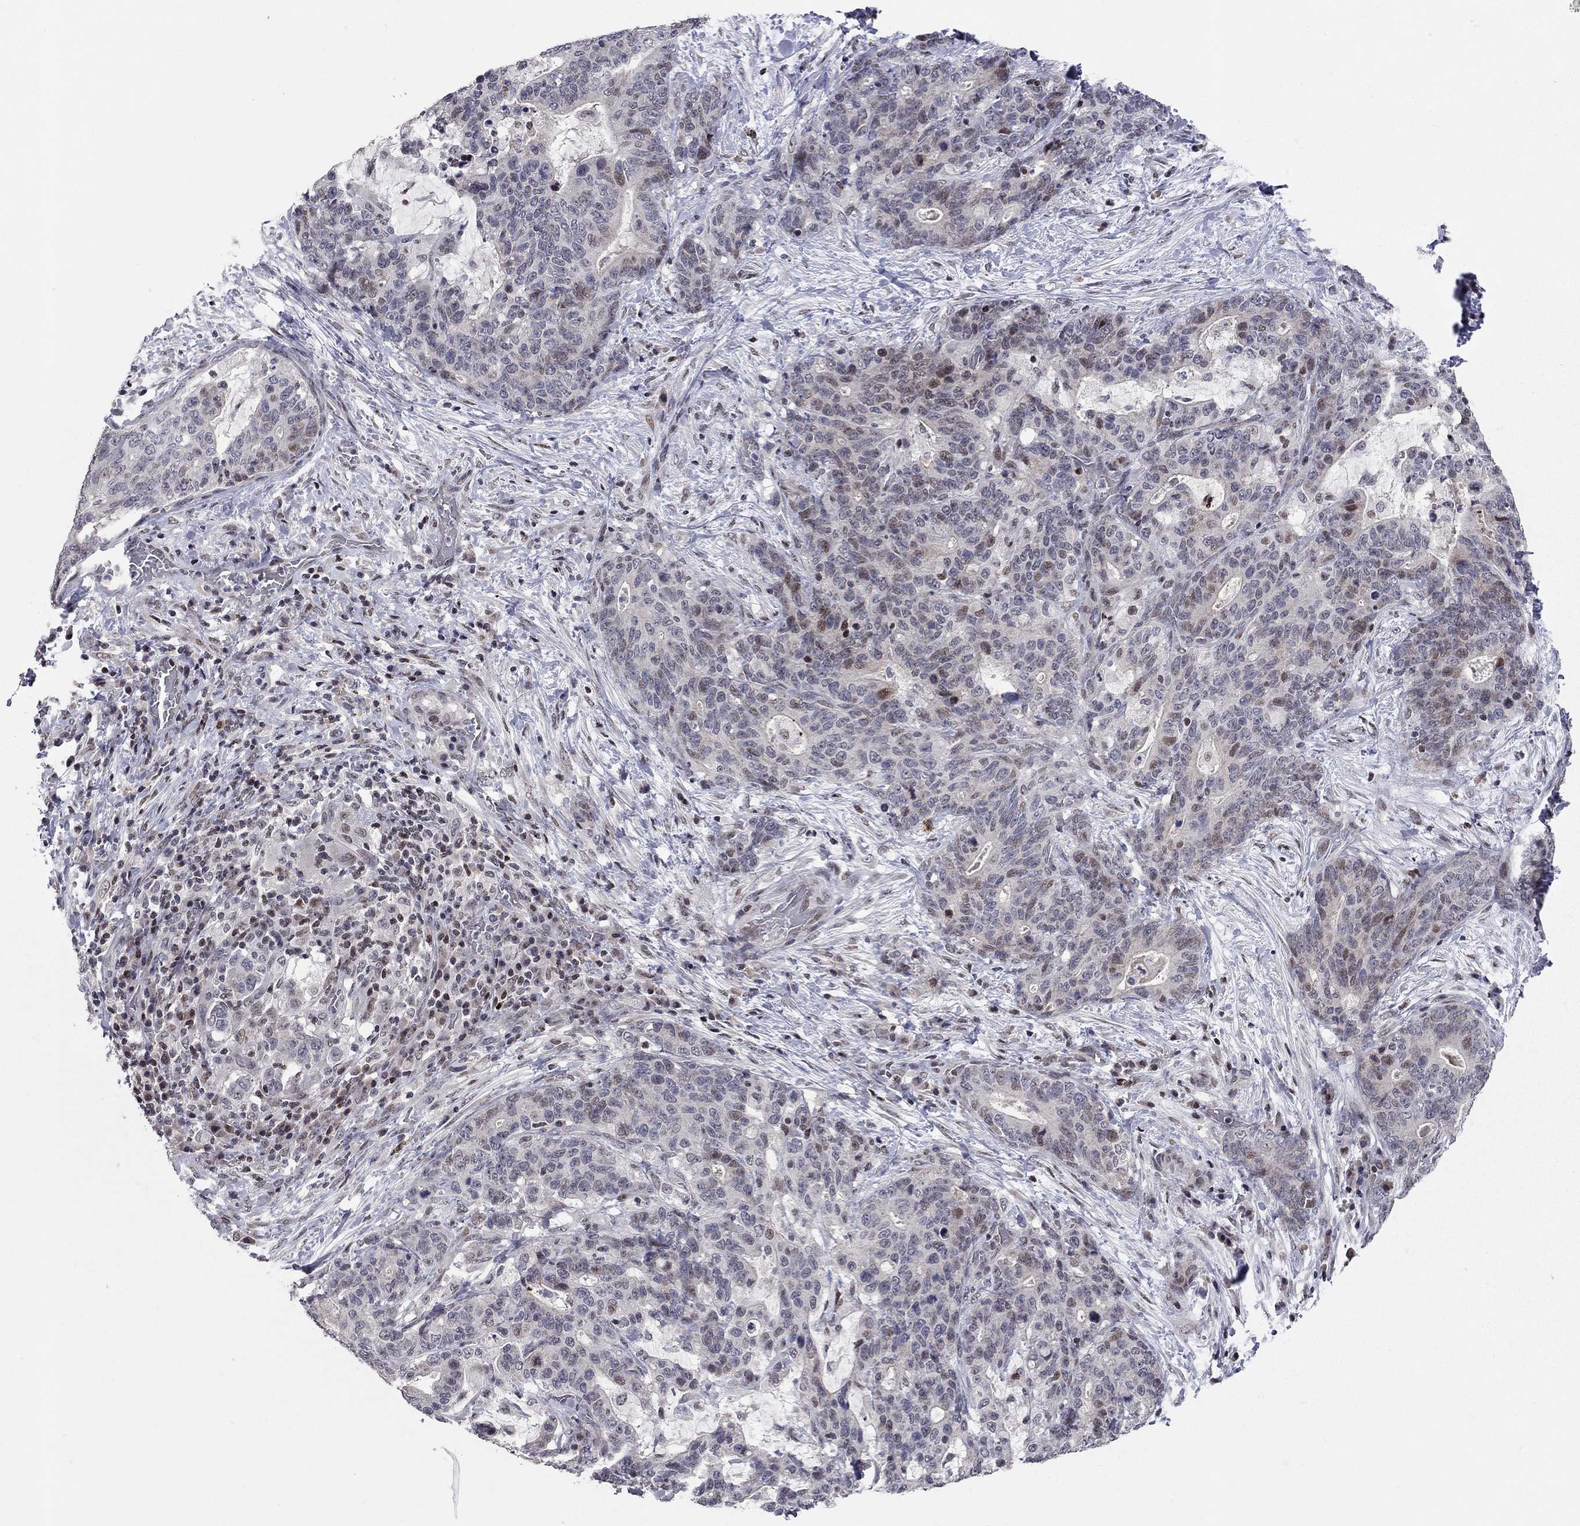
{"staining": {"intensity": "weak", "quantity": "<25%", "location": "nuclear"}, "tissue": "stomach cancer", "cell_type": "Tumor cells", "image_type": "cancer", "snomed": [{"axis": "morphology", "description": "Normal tissue, NOS"}, {"axis": "morphology", "description": "Adenocarcinoma, NOS"}, {"axis": "topography", "description": "Stomach"}], "caption": "Immunohistochemistry (IHC) micrograph of human stomach adenocarcinoma stained for a protein (brown), which shows no expression in tumor cells. (DAB immunohistochemistry with hematoxylin counter stain).", "gene": "HDAC3", "patient": {"sex": "female", "age": 64}}